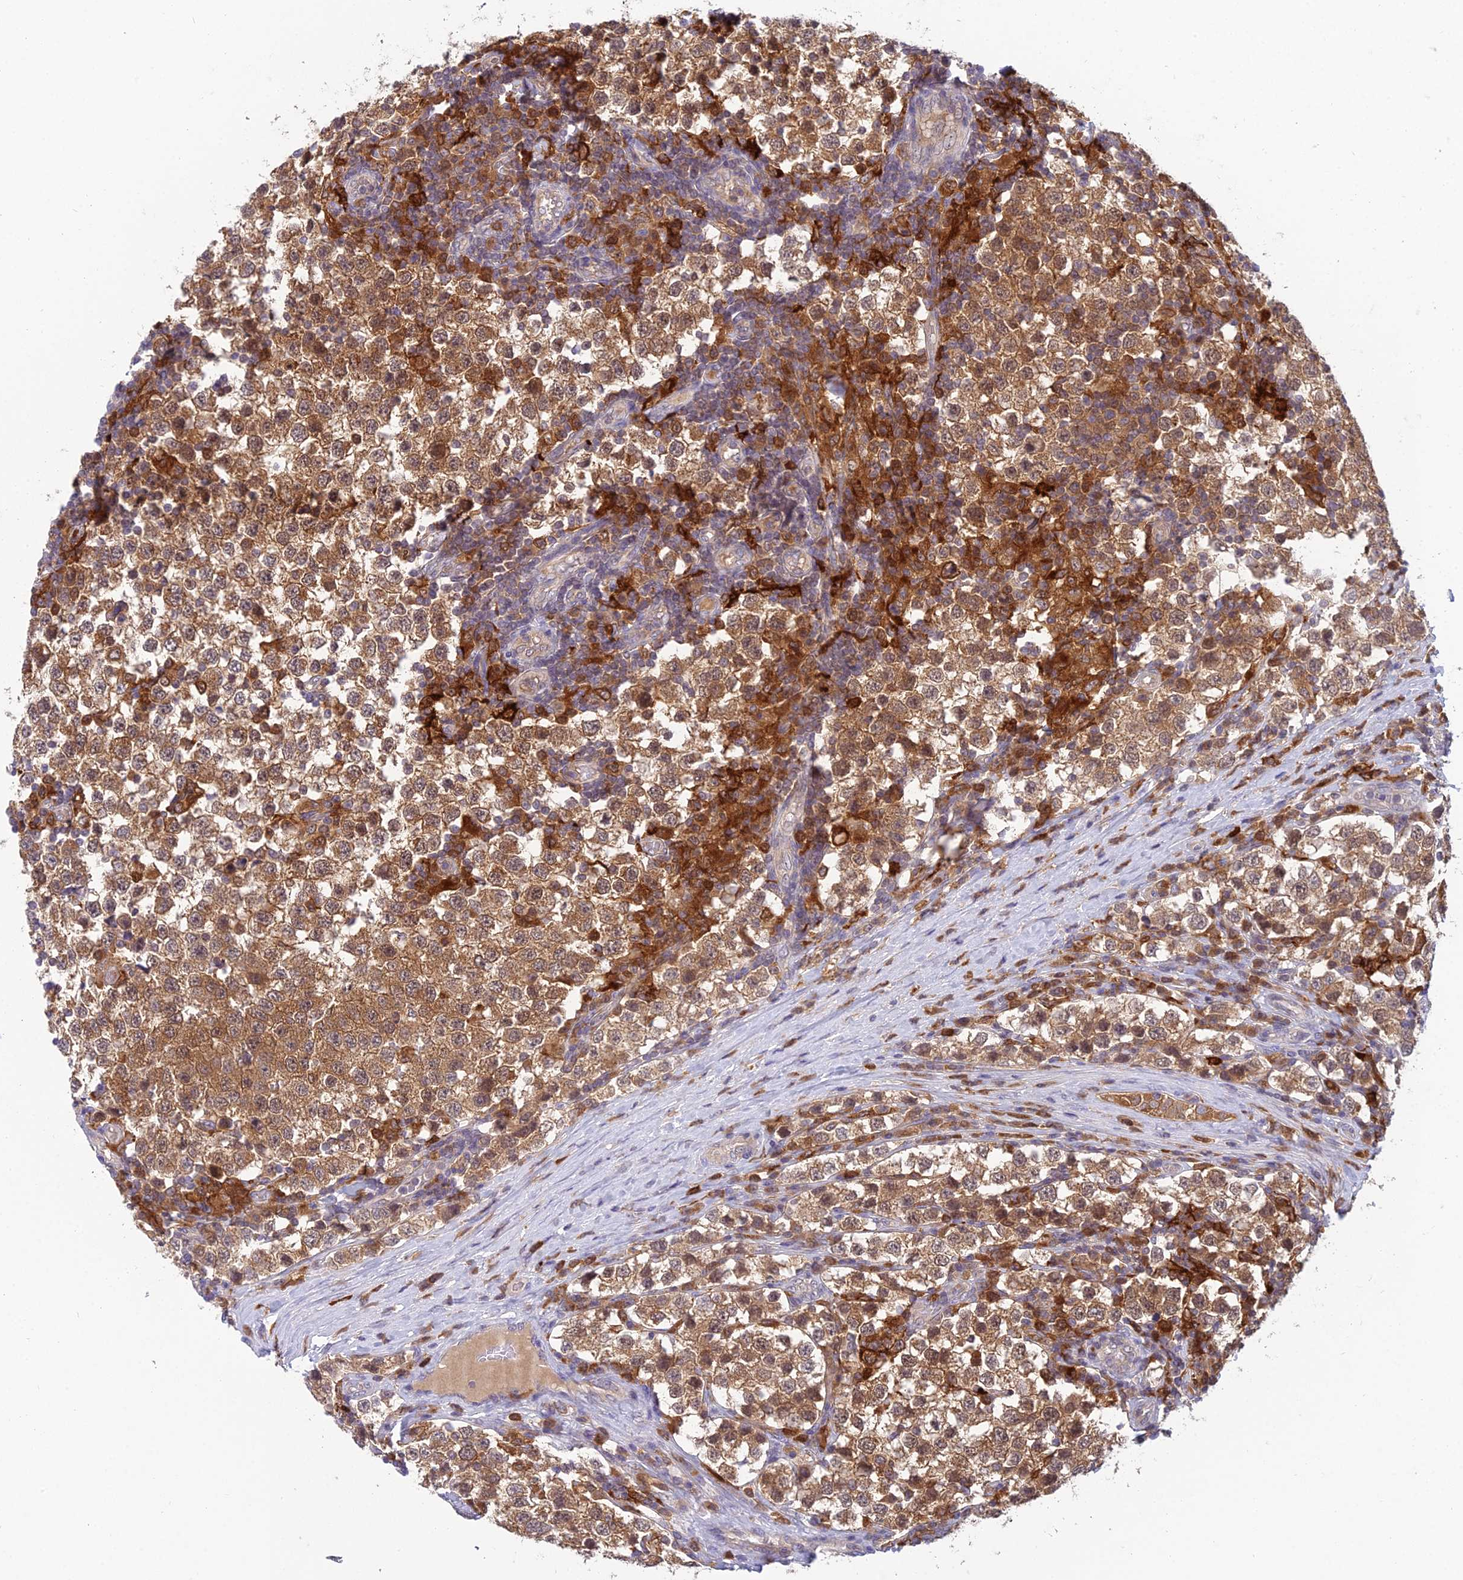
{"staining": {"intensity": "moderate", "quantity": ">75%", "location": "cytoplasmic/membranous"}, "tissue": "testis cancer", "cell_type": "Tumor cells", "image_type": "cancer", "snomed": [{"axis": "morphology", "description": "Seminoma, NOS"}, {"axis": "topography", "description": "Testis"}], "caption": "Immunohistochemistry (IHC) photomicrograph of neoplastic tissue: testis cancer stained using IHC demonstrates medium levels of moderate protein expression localized specifically in the cytoplasmic/membranous of tumor cells, appearing as a cytoplasmic/membranous brown color.", "gene": "UBE2G1", "patient": {"sex": "male", "age": 34}}